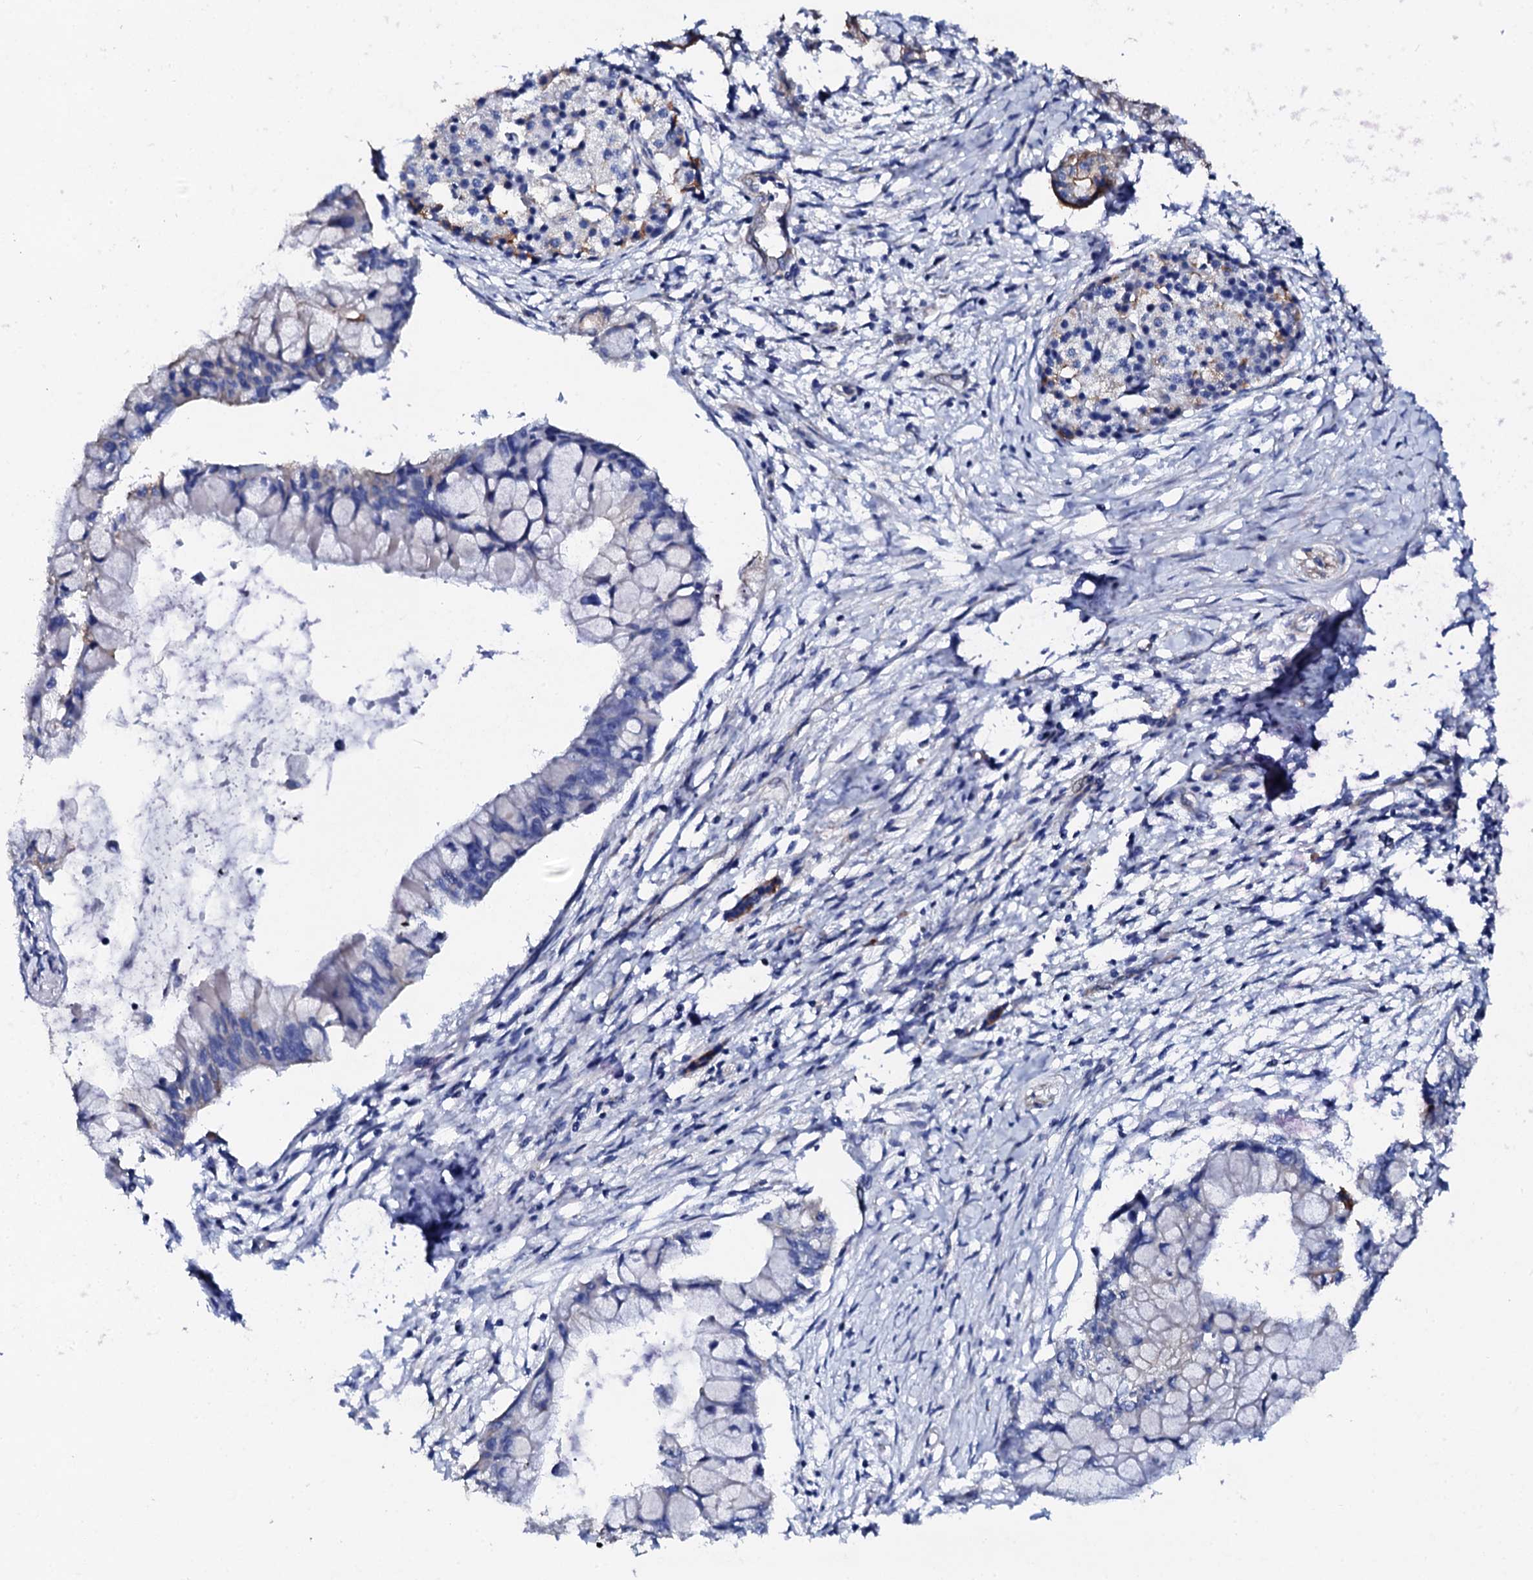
{"staining": {"intensity": "negative", "quantity": "none", "location": "none"}, "tissue": "pancreatic cancer", "cell_type": "Tumor cells", "image_type": "cancer", "snomed": [{"axis": "morphology", "description": "Adenocarcinoma, NOS"}, {"axis": "topography", "description": "Pancreas"}], "caption": "Immunohistochemistry (IHC) image of human pancreatic cancer (adenocarcinoma) stained for a protein (brown), which demonstrates no staining in tumor cells.", "gene": "KLHL32", "patient": {"sex": "male", "age": 48}}